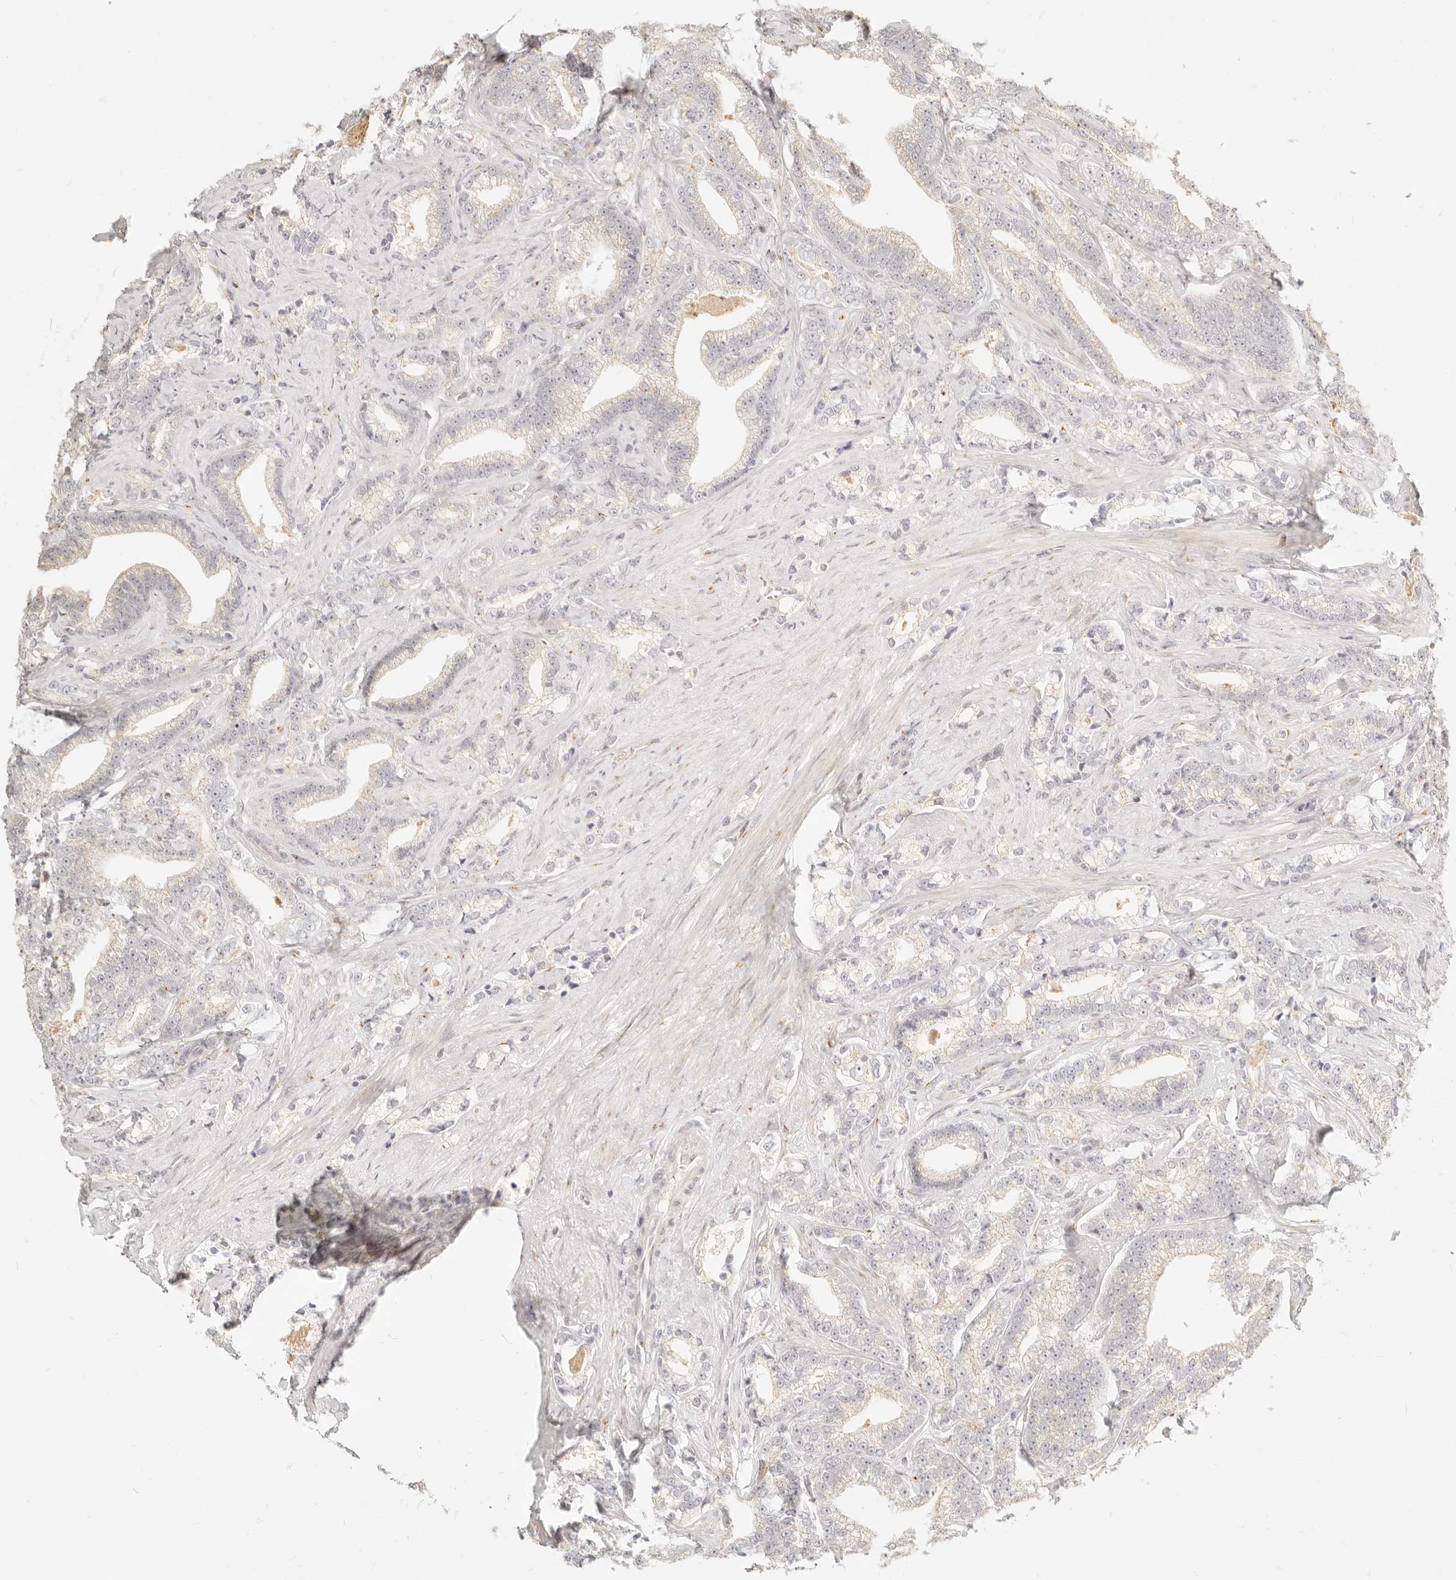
{"staining": {"intensity": "weak", "quantity": "25%-75%", "location": "cytoplasmic/membranous"}, "tissue": "prostate cancer", "cell_type": "Tumor cells", "image_type": "cancer", "snomed": [{"axis": "morphology", "description": "Adenocarcinoma, High grade"}, {"axis": "topography", "description": "Prostate and seminal vesicle, NOS"}], "caption": "A brown stain highlights weak cytoplasmic/membranous positivity of a protein in human prostate cancer (adenocarcinoma (high-grade)) tumor cells.", "gene": "FAM20B", "patient": {"sex": "male", "age": 67}}